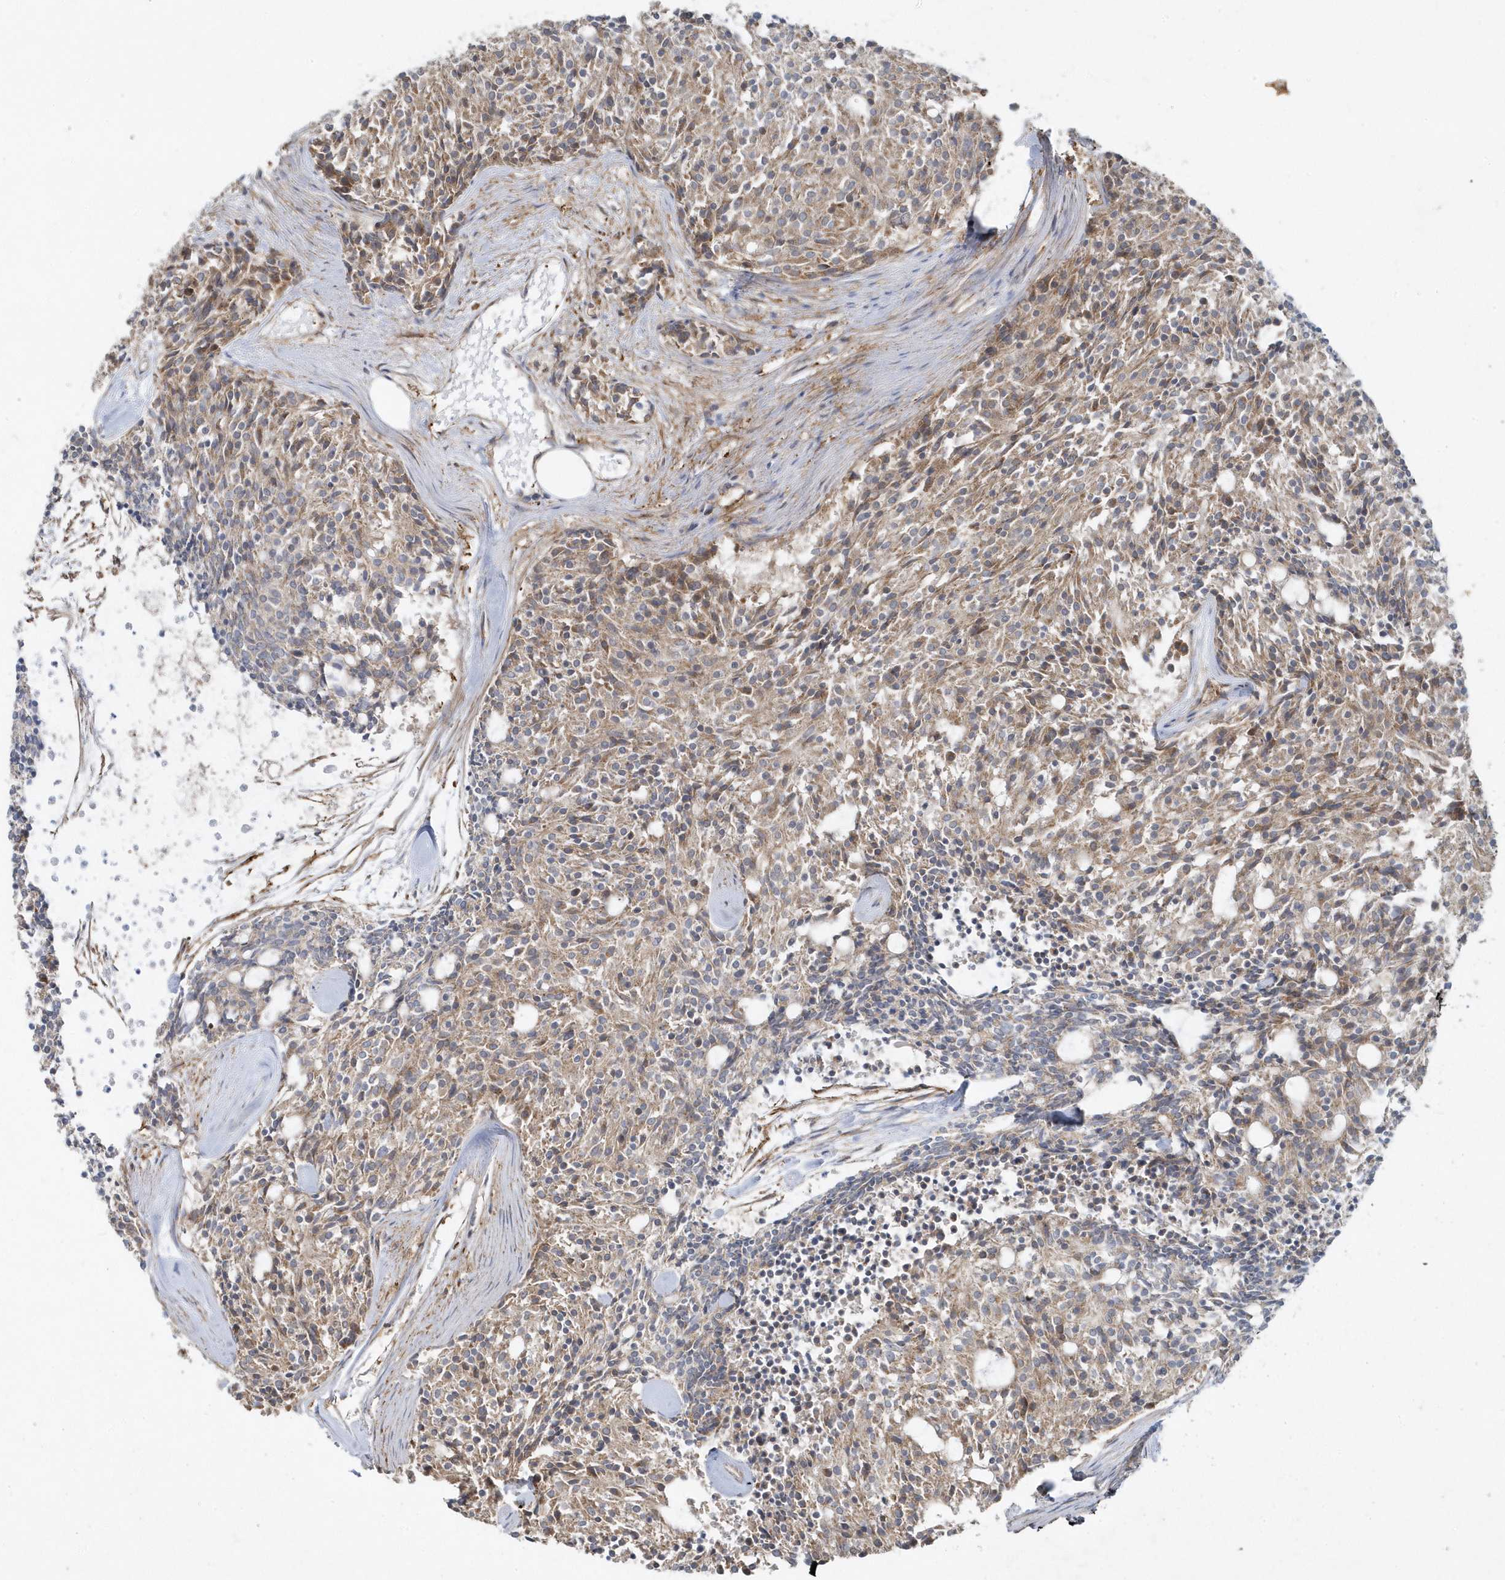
{"staining": {"intensity": "moderate", "quantity": ">75%", "location": "cytoplasmic/membranous"}, "tissue": "carcinoid", "cell_type": "Tumor cells", "image_type": "cancer", "snomed": [{"axis": "morphology", "description": "Carcinoid, malignant, NOS"}, {"axis": "topography", "description": "Pancreas"}], "caption": "A brown stain shows moderate cytoplasmic/membranous positivity of a protein in human carcinoid (malignant) tumor cells. The protein is shown in brown color, while the nuclei are stained blue.", "gene": "LEXM", "patient": {"sex": "female", "age": 54}}